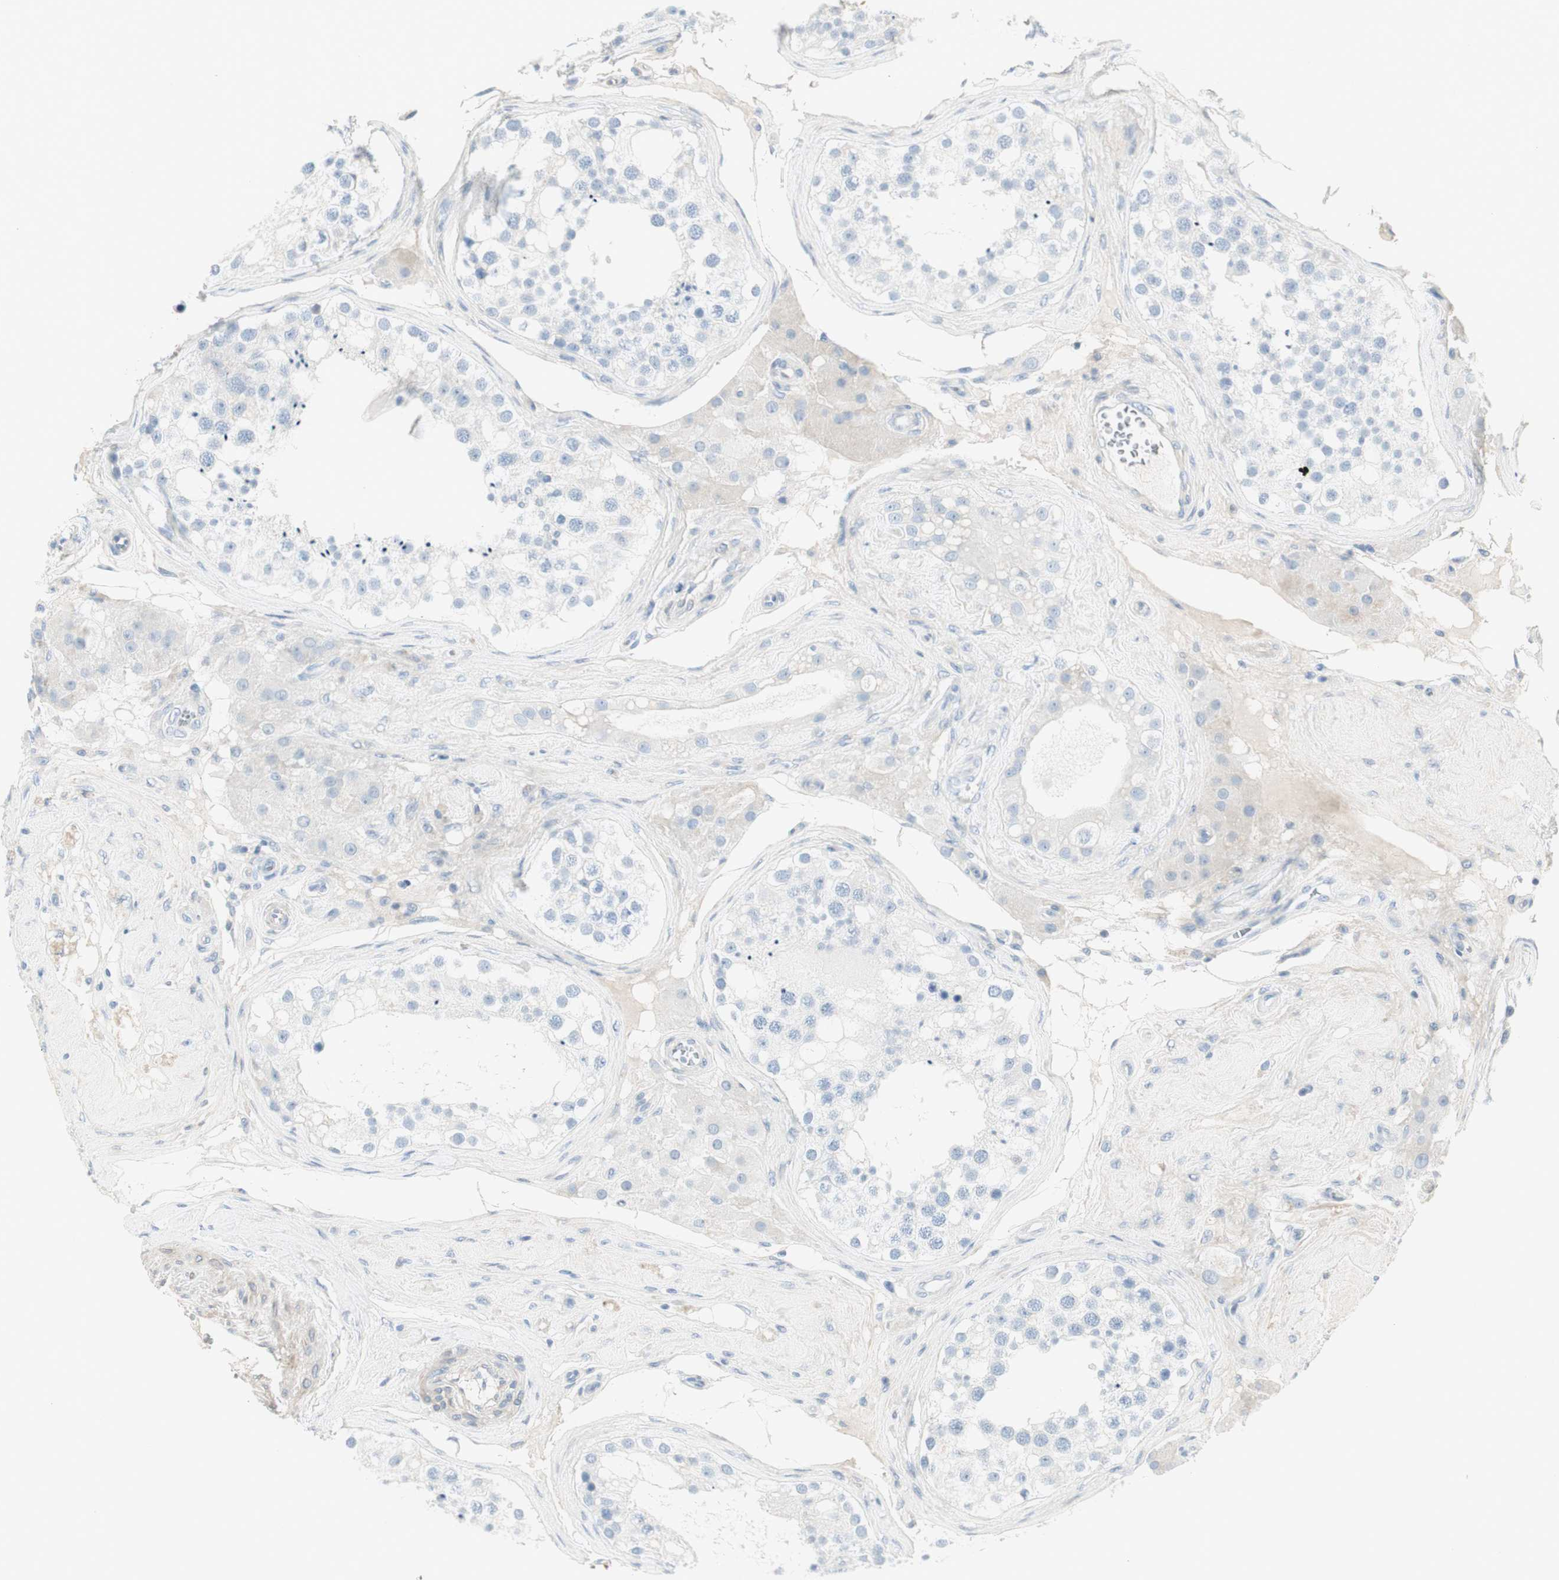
{"staining": {"intensity": "negative", "quantity": "none", "location": "none"}, "tissue": "testis", "cell_type": "Cells in seminiferous ducts", "image_type": "normal", "snomed": [{"axis": "morphology", "description": "Normal tissue, NOS"}, {"axis": "topography", "description": "Testis"}], "caption": "Immunohistochemistry image of unremarkable testis stained for a protein (brown), which demonstrates no positivity in cells in seminiferous ducts. (Stains: DAB (3,3'-diaminobenzidine) immunohistochemistry (IHC) with hematoxylin counter stain, Microscopy: brightfield microscopy at high magnification).", "gene": "CDHR5", "patient": {"sex": "male", "age": 68}}